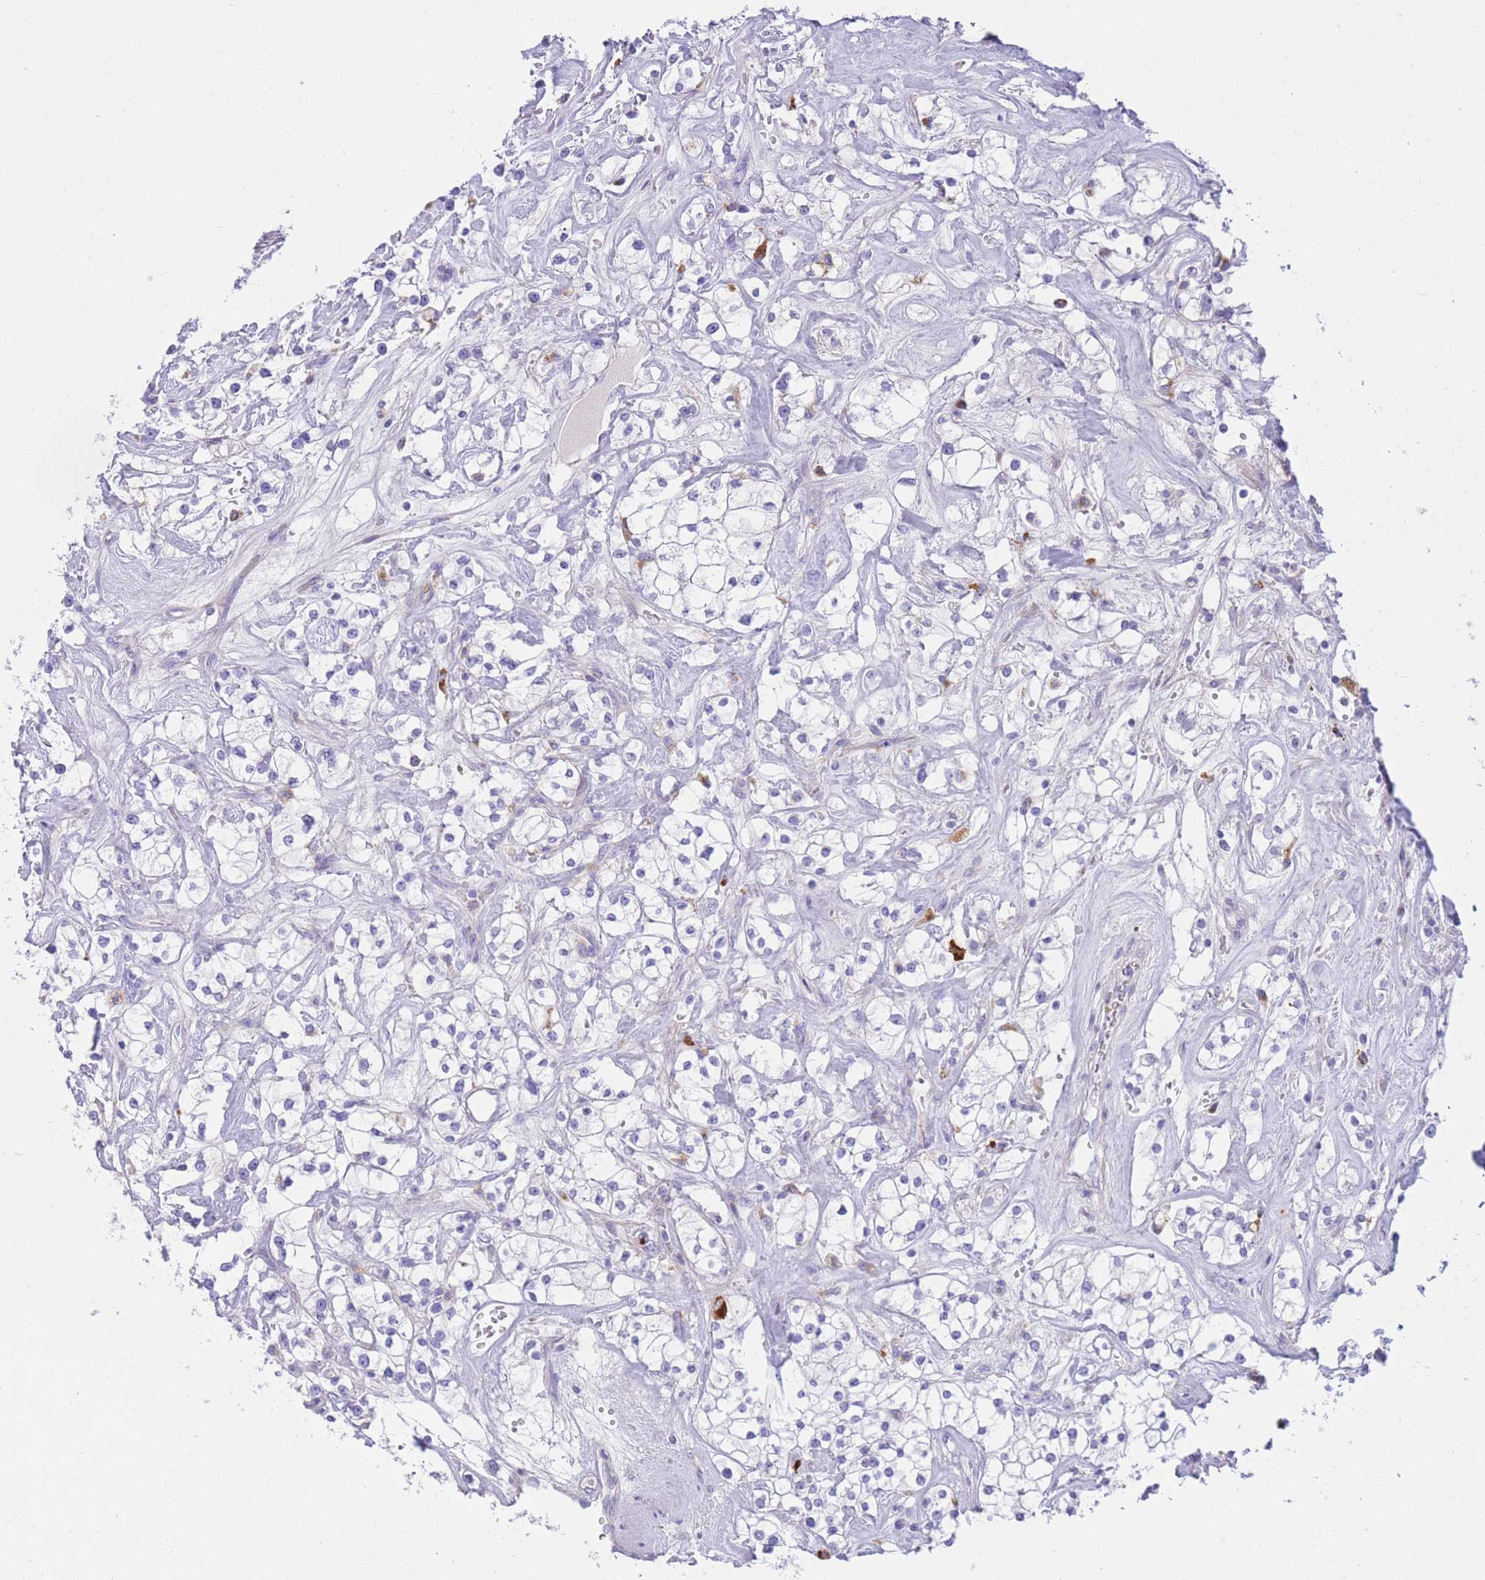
{"staining": {"intensity": "negative", "quantity": "none", "location": "none"}, "tissue": "renal cancer", "cell_type": "Tumor cells", "image_type": "cancer", "snomed": [{"axis": "morphology", "description": "Adenocarcinoma, NOS"}, {"axis": "topography", "description": "Kidney"}], "caption": "An image of human adenocarcinoma (renal) is negative for staining in tumor cells.", "gene": "PLBD1", "patient": {"sex": "male", "age": 77}}